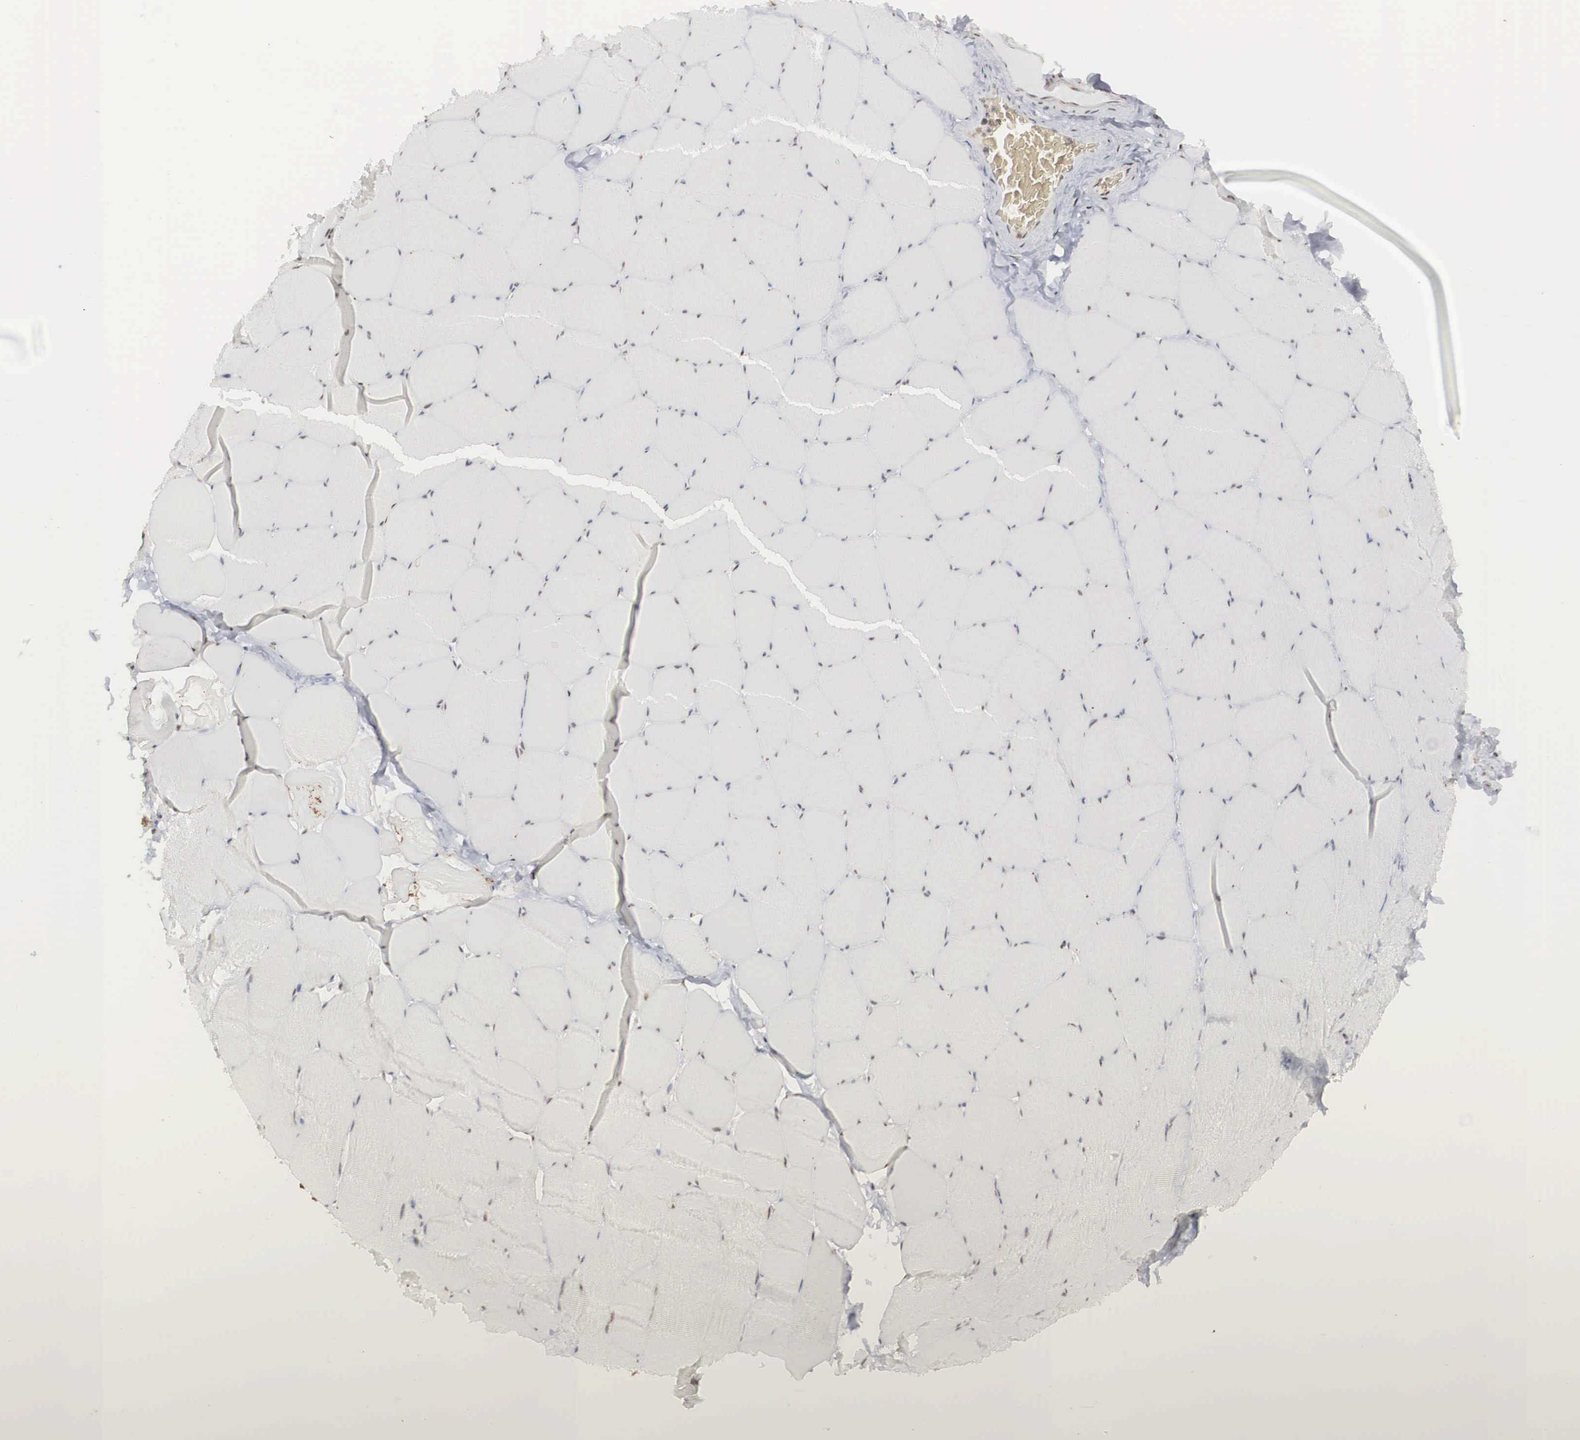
{"staining": {"intensity": "negative", "quantity": "none", "location": "none"}, "tissue": "skeletal muscle", "cell_type": "Myocytes", "image_type": "normal", "snomed": [{"axis": "morphology", "description": "Normal tissue, NOS"}, {"axis": "topography", "description": "Skeletal muscle"}, {"axis": "topography", "description": "Salivary gland"}], "caption": "Immunohistochemical staining of benign skeletal muscle demonstrates no significant positivity in myocytes. Brightfield microscopy of immunohistochemistry stained with DAB (3,3'-diaminobenzidine) (brown) and hematoxylin (blue), captured at high magnification.", "gene": "AUTS2", "patient": {"sex": "male", "age": 62}}